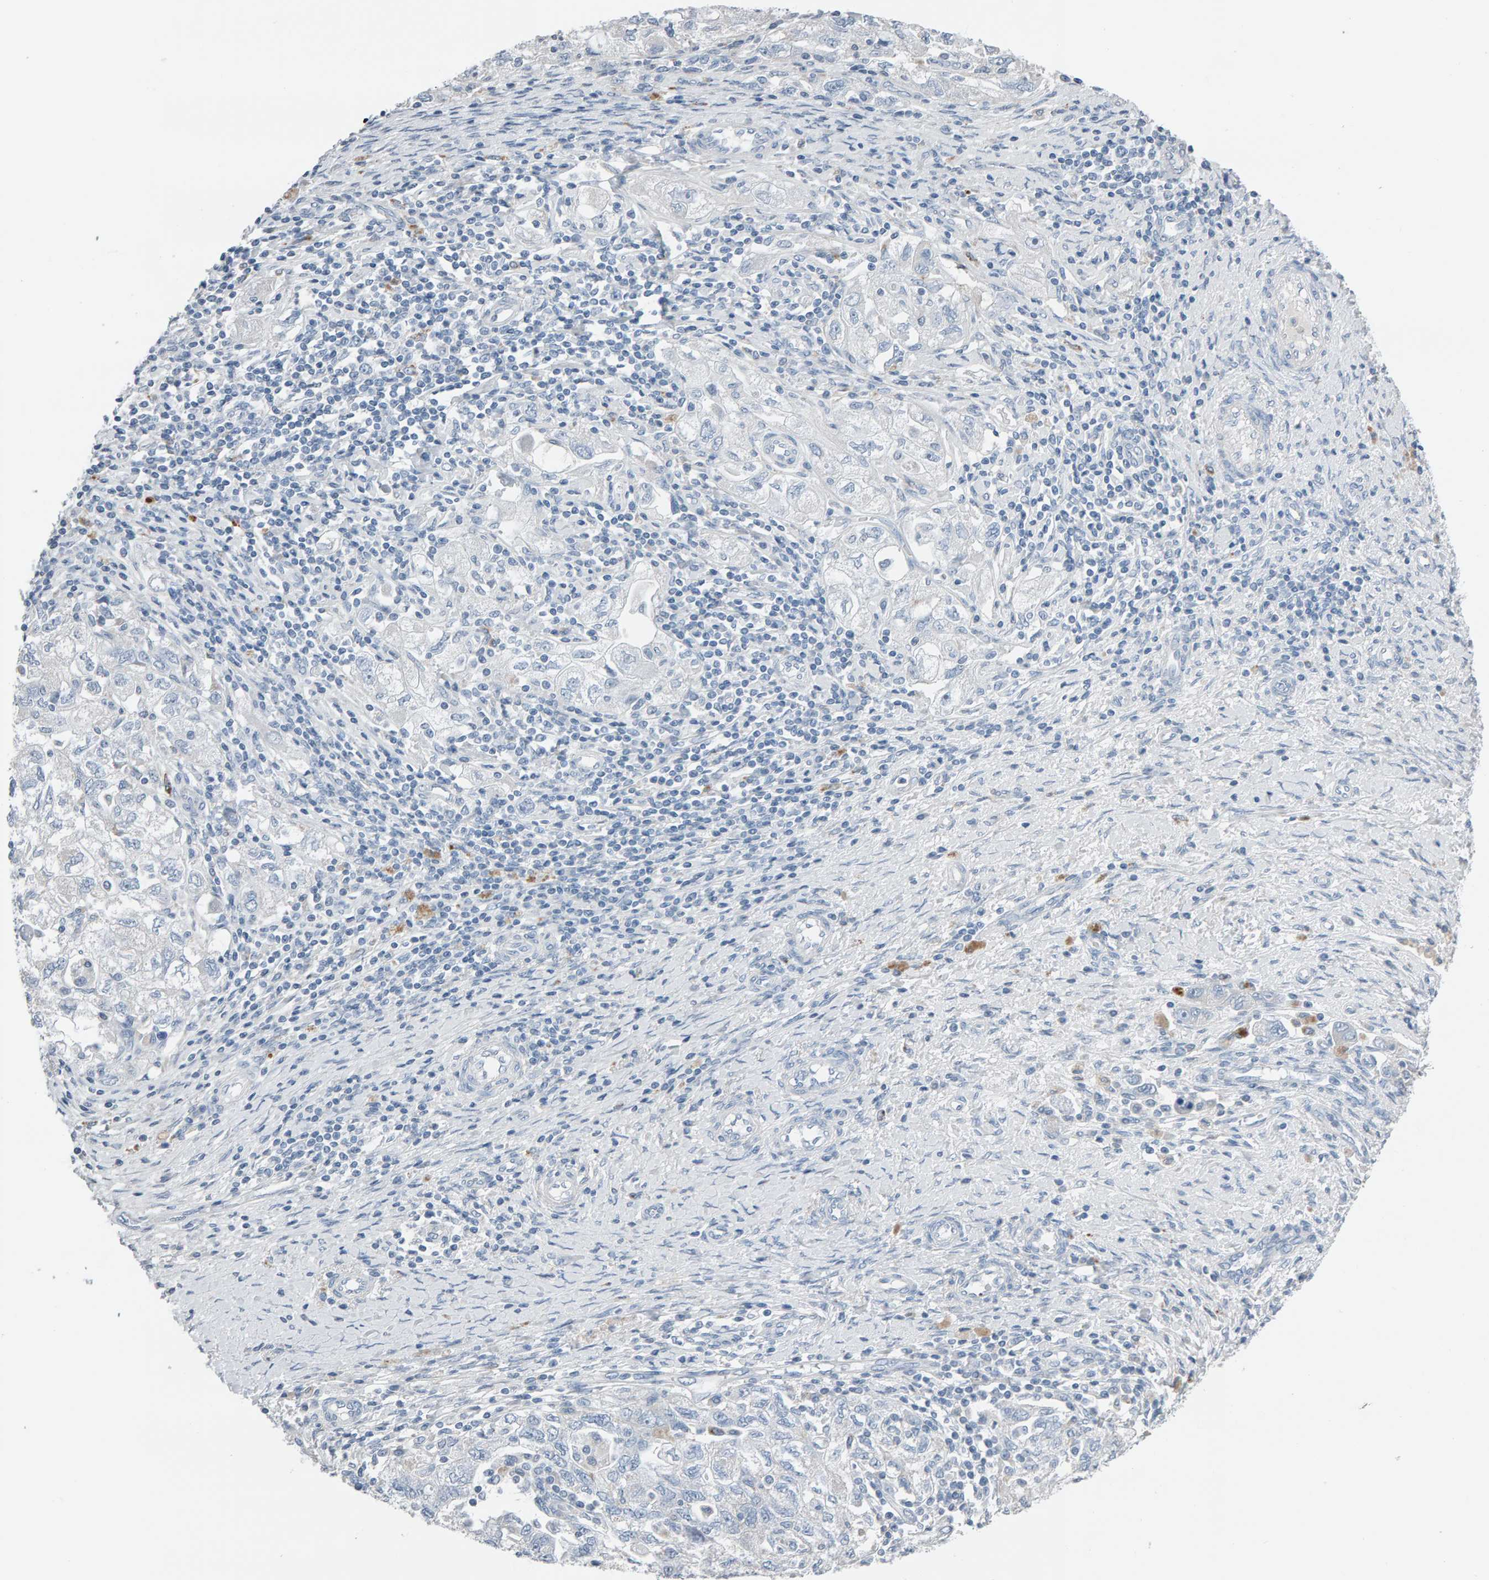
{"staining": {"intensity": "negative", "quantity": "none", "location": "none"}, "tissue": "ovarian cancer", "cell_type": "Tumor cells", "image_type": "cancer", "snomed": [{"axis": "morphology", "description": "Carcinoma, NOS"}, {"axis": "morphology", "description": "Cystadenocarcinoma, serous, NOS"}, {"axis": "topography", "description": "Ovary"}], "caption": "DAB (3,3'-diaminobenzidine) immunohistochemical staining of human carcinoma (ovarian) reveals no significant staining in tumor cells. (DAB IHC, high magnification).", "gene": "IPPK", "patient": {"sex": "female", "age": 69}}